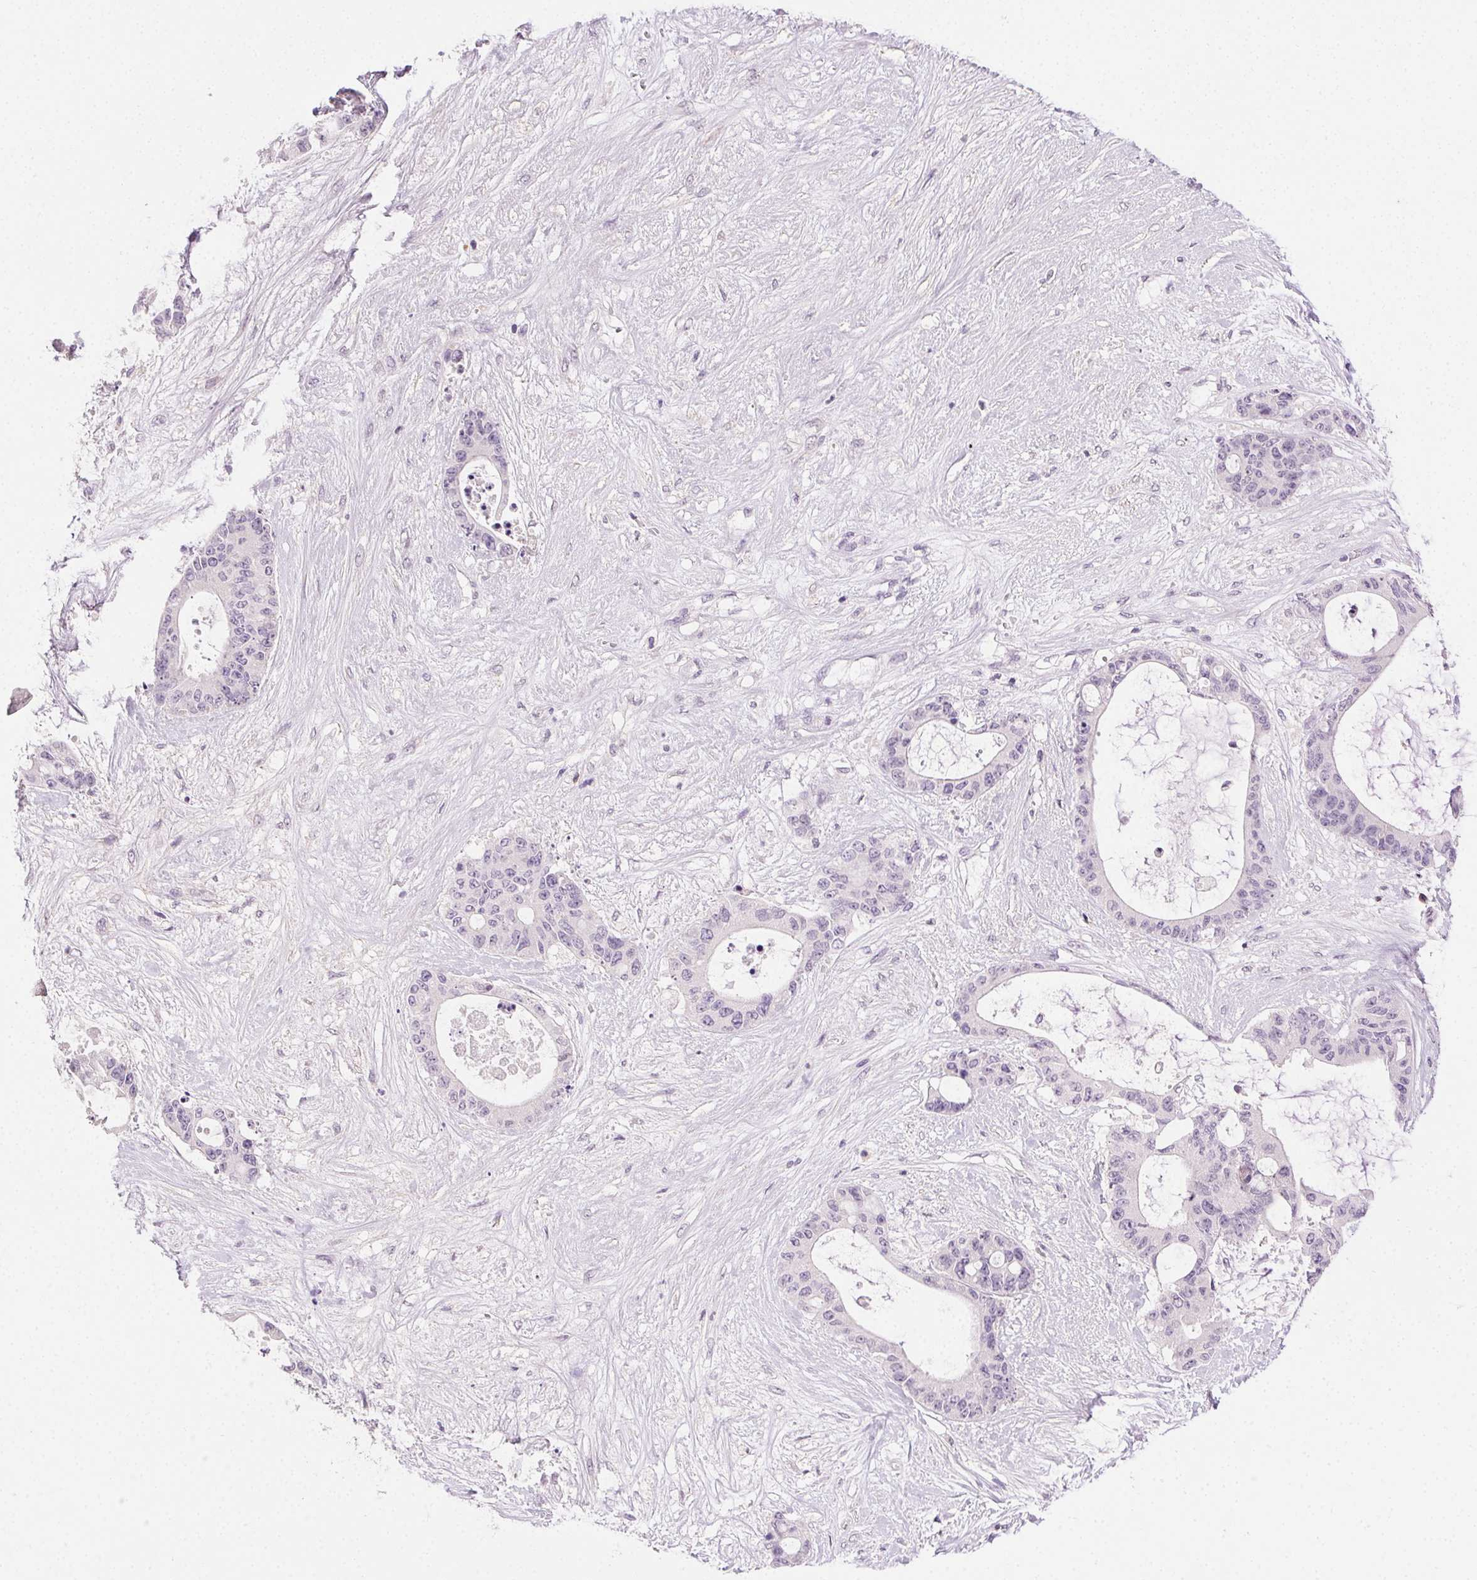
{"staining": {"intensity": "negative", "quantity": "none", "location": "none"}, "tissue": "liver cancer", "cell_type": "Tumor cells", "image_type": "cancer", "snomed": [{"axis": "morphology", "description": "Normal tissue, NOS"}, {"axis": "morphology", "description": "Cholangiocarcinoma"}, {"axis": "topography", "description": "Liver"}, {"axis": "topography", "description": "Peripheral nerve tissue"}], "caption": "Human liver cholangiocarcinoma stained for a protein using immunohistochemistry reveals no expression in tumor cells.", "gene": "AKAP5", "patient": {"sex": "female", "age": 73}}